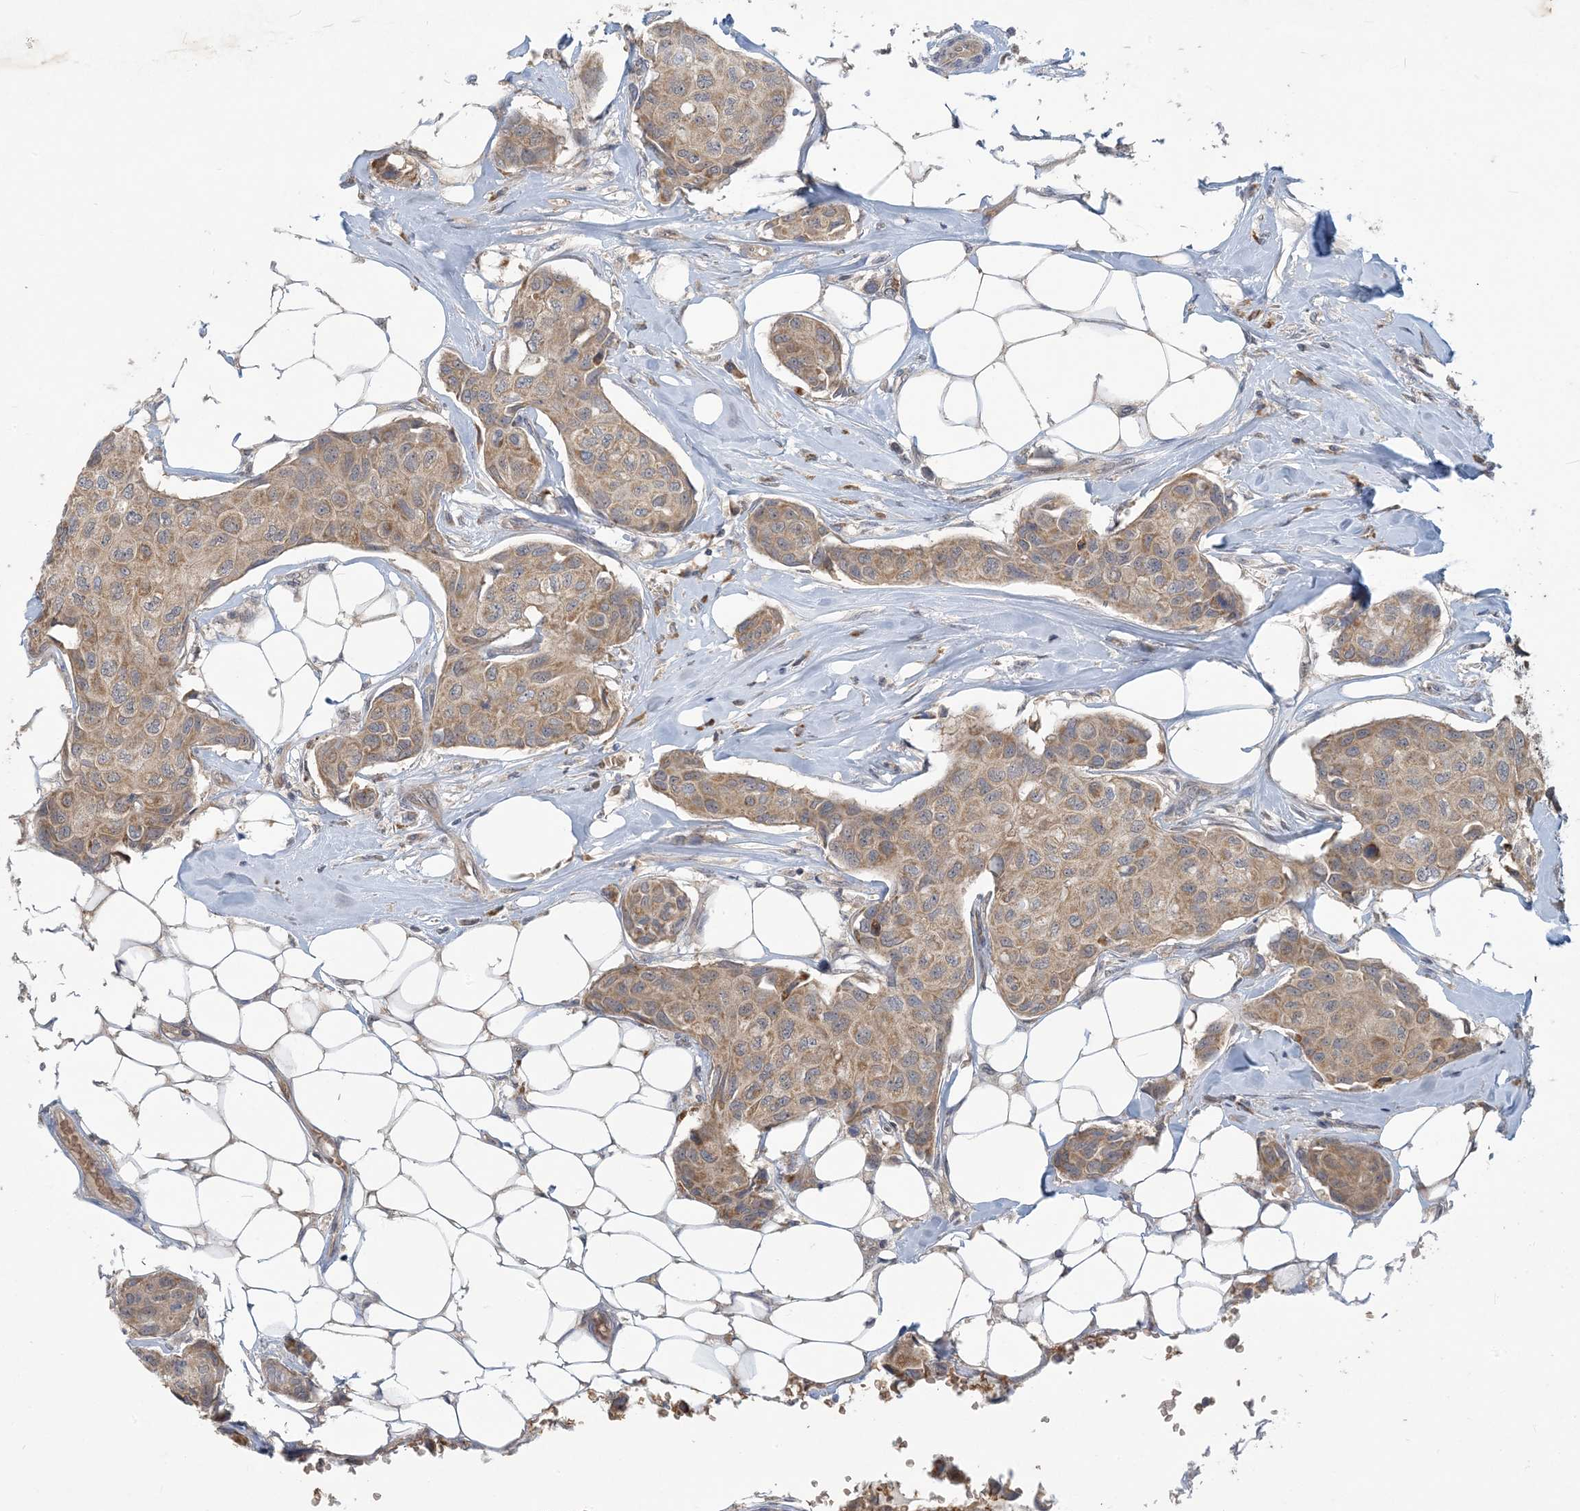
{"staining": {"intensity": "moderate", "quantity": ">75%", "location": "cytoplasmic/membranous"}, "tissue": "breast cancer", "cell_type": "Tumor cells", "image_type": "cancer", "snomed": [{"axis": "morphology", "description": "Duct carcinoma"}, {"axis": "topography", "description": "Breast"}], "caption": "A medium amount of moderate cytoplasmic/membranous expression is seen in about >75% of tumor cells in breast cancer (intraductal carcinoma) tissue.", "gene": "PUSL1", "patient": {"sex": "female", "age": 80}}